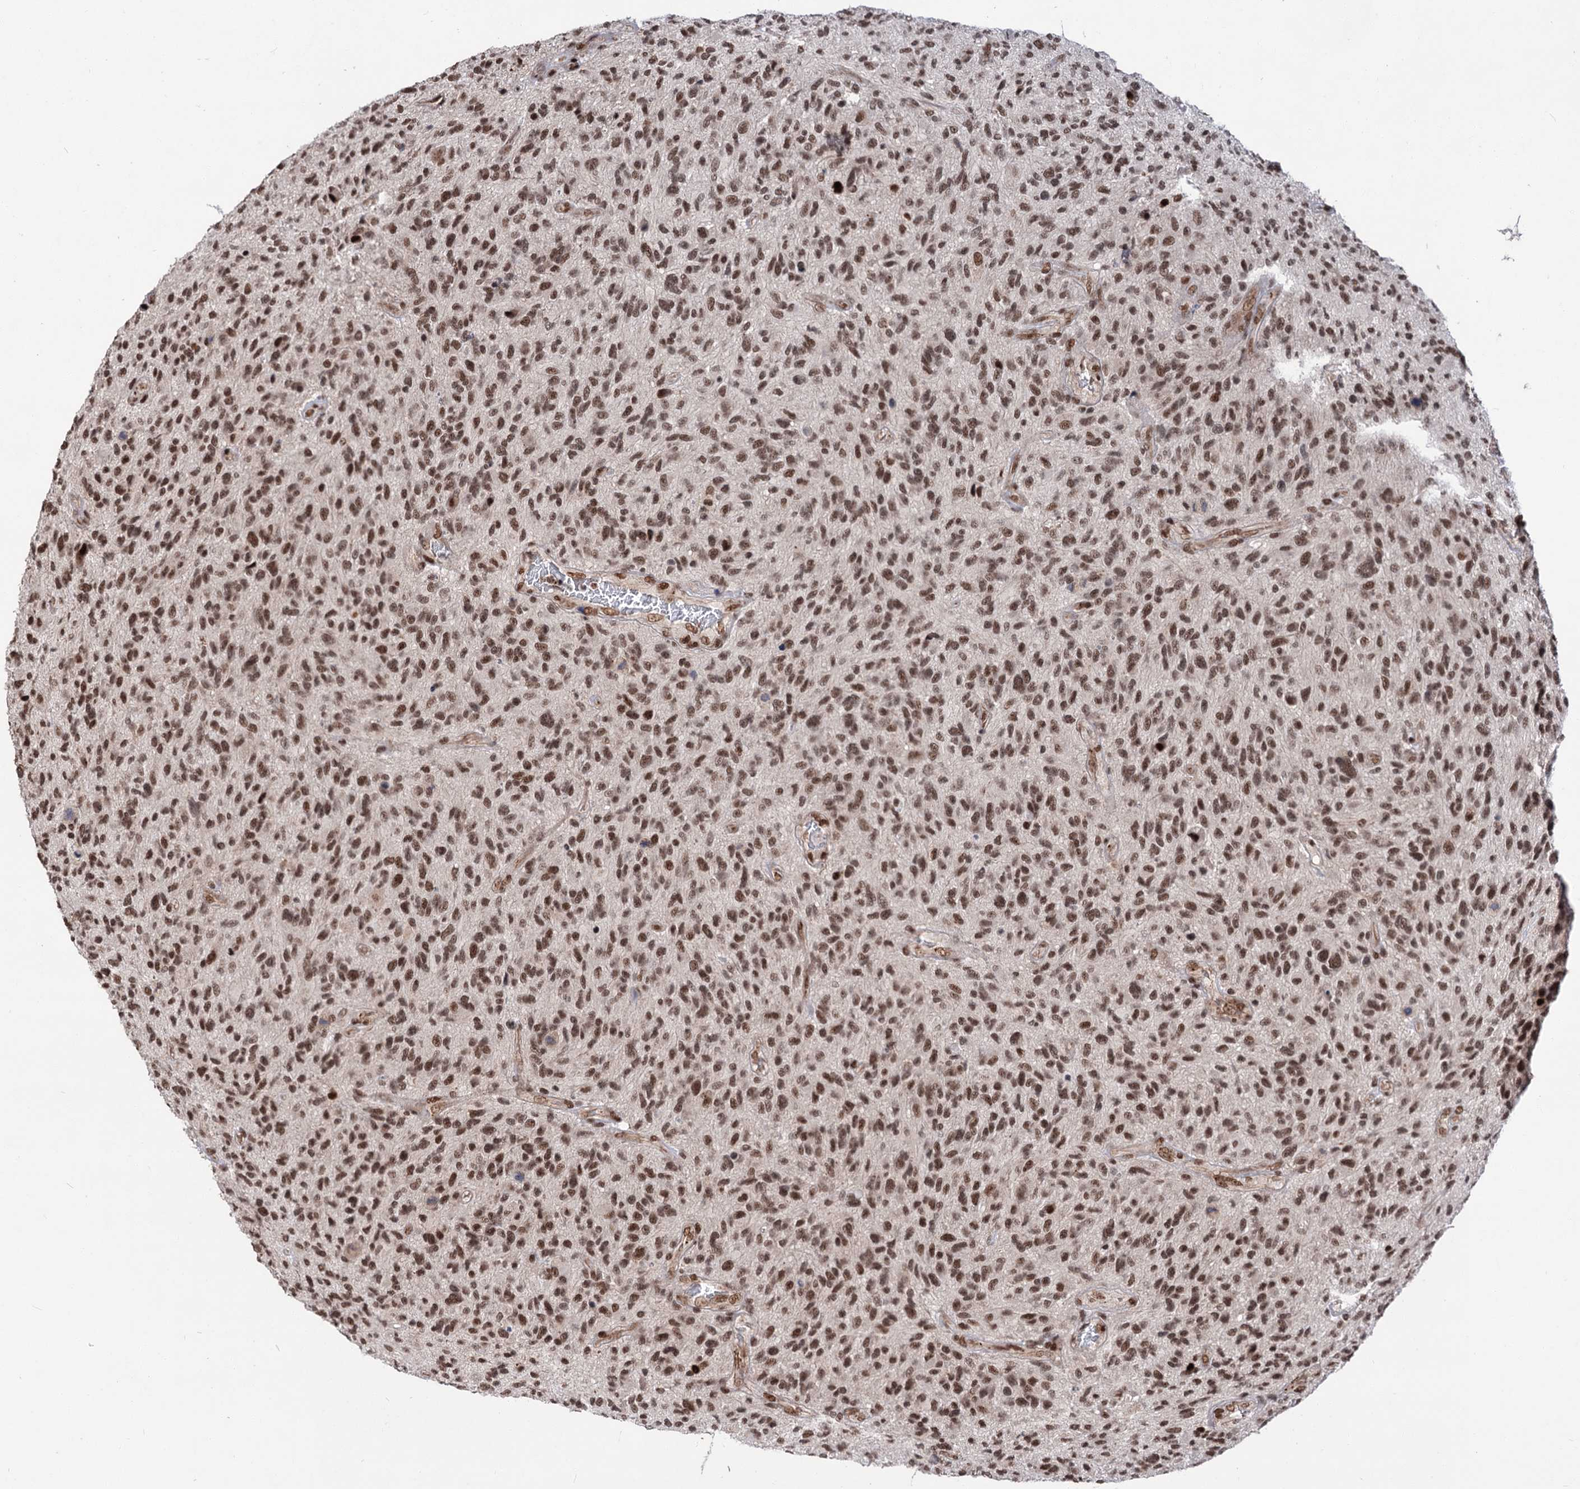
{"staining": {"intensity": "moderate", "quantity": ">75%", "location": "nuclear"}, "tissue": "glioma", "cell_type": "Tumor cells", "image_type": "cancer", "snomed": [{"axis": "morphology", "description": "Glioma, malignant, High grade"}, {"axis": "topography", "description": "Brain"}], "caption": "An IHC image of neoplastic tissue is shown. Protein staining in brown highlights moderate nuclear positivity in glioma within tumor cells.", "gene": "MAML1", "patient": {"sex": "male", "age": 47}}